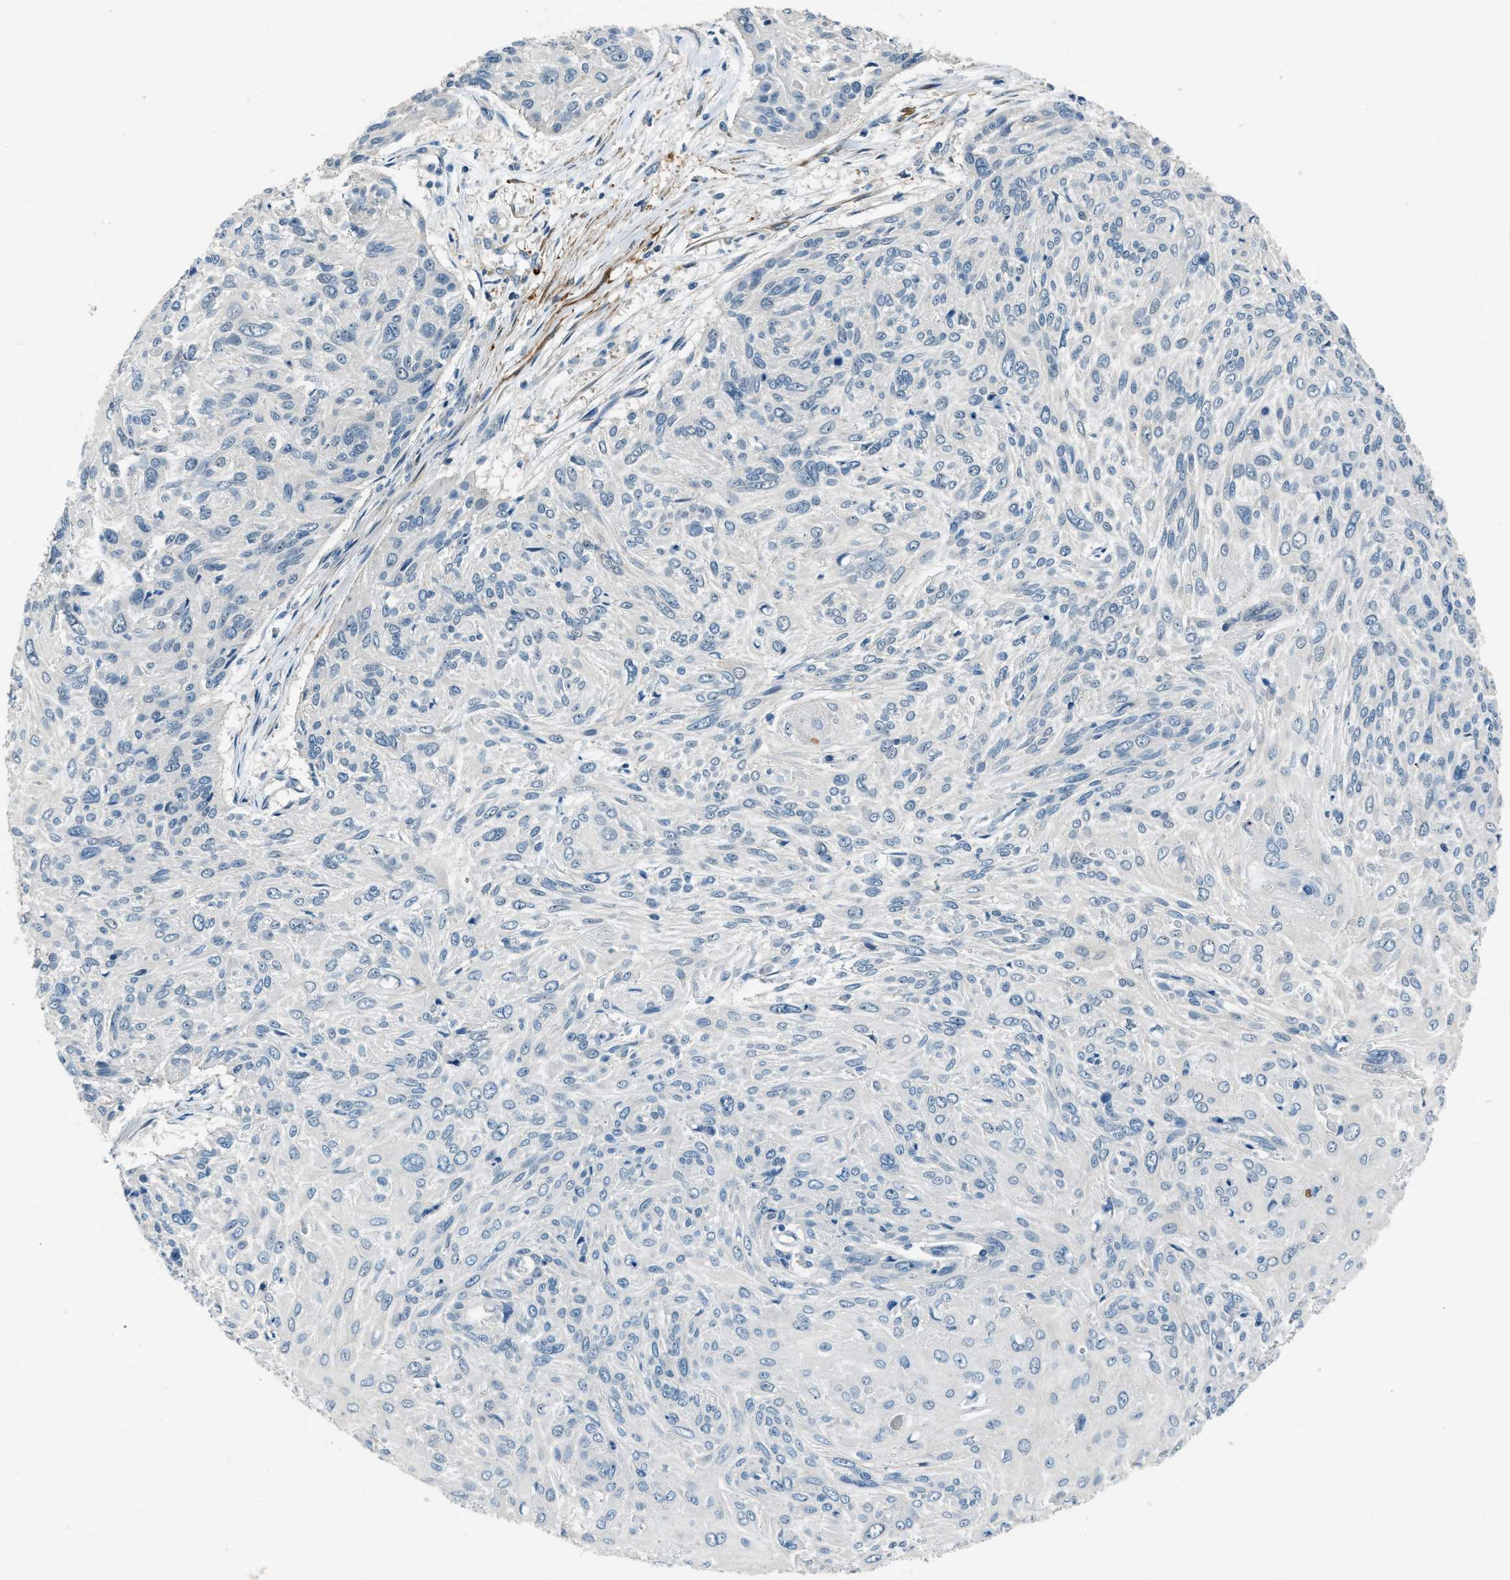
{"staining": {"intensity": "negative", "quantity": "none", "location": "none"}, "tissue": "cervical cancer", "cell_type": "Tumor cells", "image_type": "cancer", "snomed": [{"axis": "morphology", "description": "Squamous cell carcinoma, NOS"}, {"axis": "topography", "description": "Cervix"}], "caption": "High power microscopy histopathology image of an IHC micrograph of cervical squamous cell carcinoma, revealing no significant staining in tumor cells.", "gene": "NUDCD3", "patient": {"sex": "female", "age": 51}}